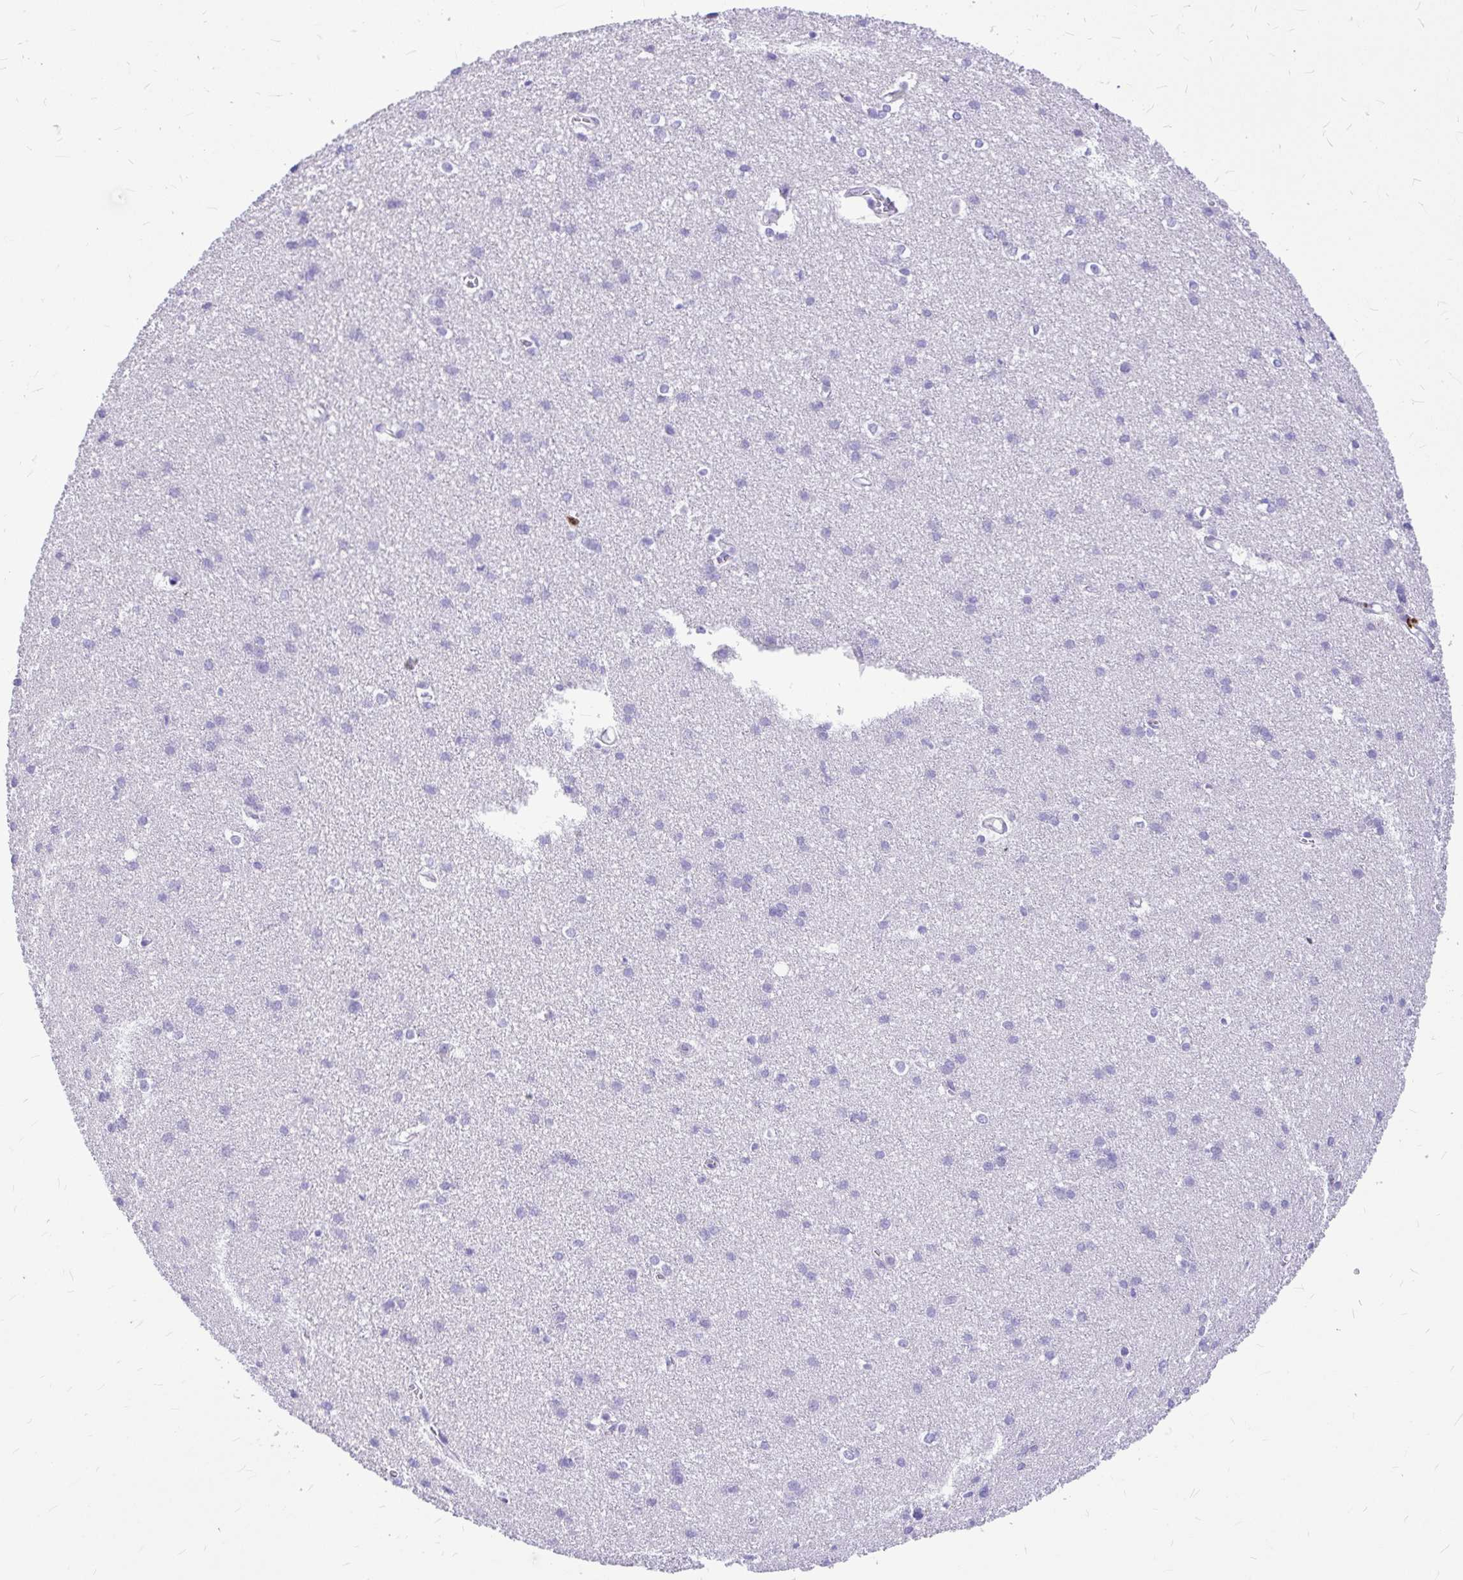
{"staining": {"intensity": "negative", "quantity": "none", "location": "none"}, "tissue": "cerebral cortex", "cell_type": "Endothelial cells", "image_type": "normal", "snomed": [{"axis": "morphology", "description": "Normal tissue, NOS"}, {"axis": "topography", "description": "Cerebral cortex"}], "caption": "High power microscopy image of an immunohistochemistry histopathology image of normal cerebral cortex, revealing no significant expression in endothelial cells.", "gene": "CLEC1B", "patient": {"sex": "male", "age": 37}}